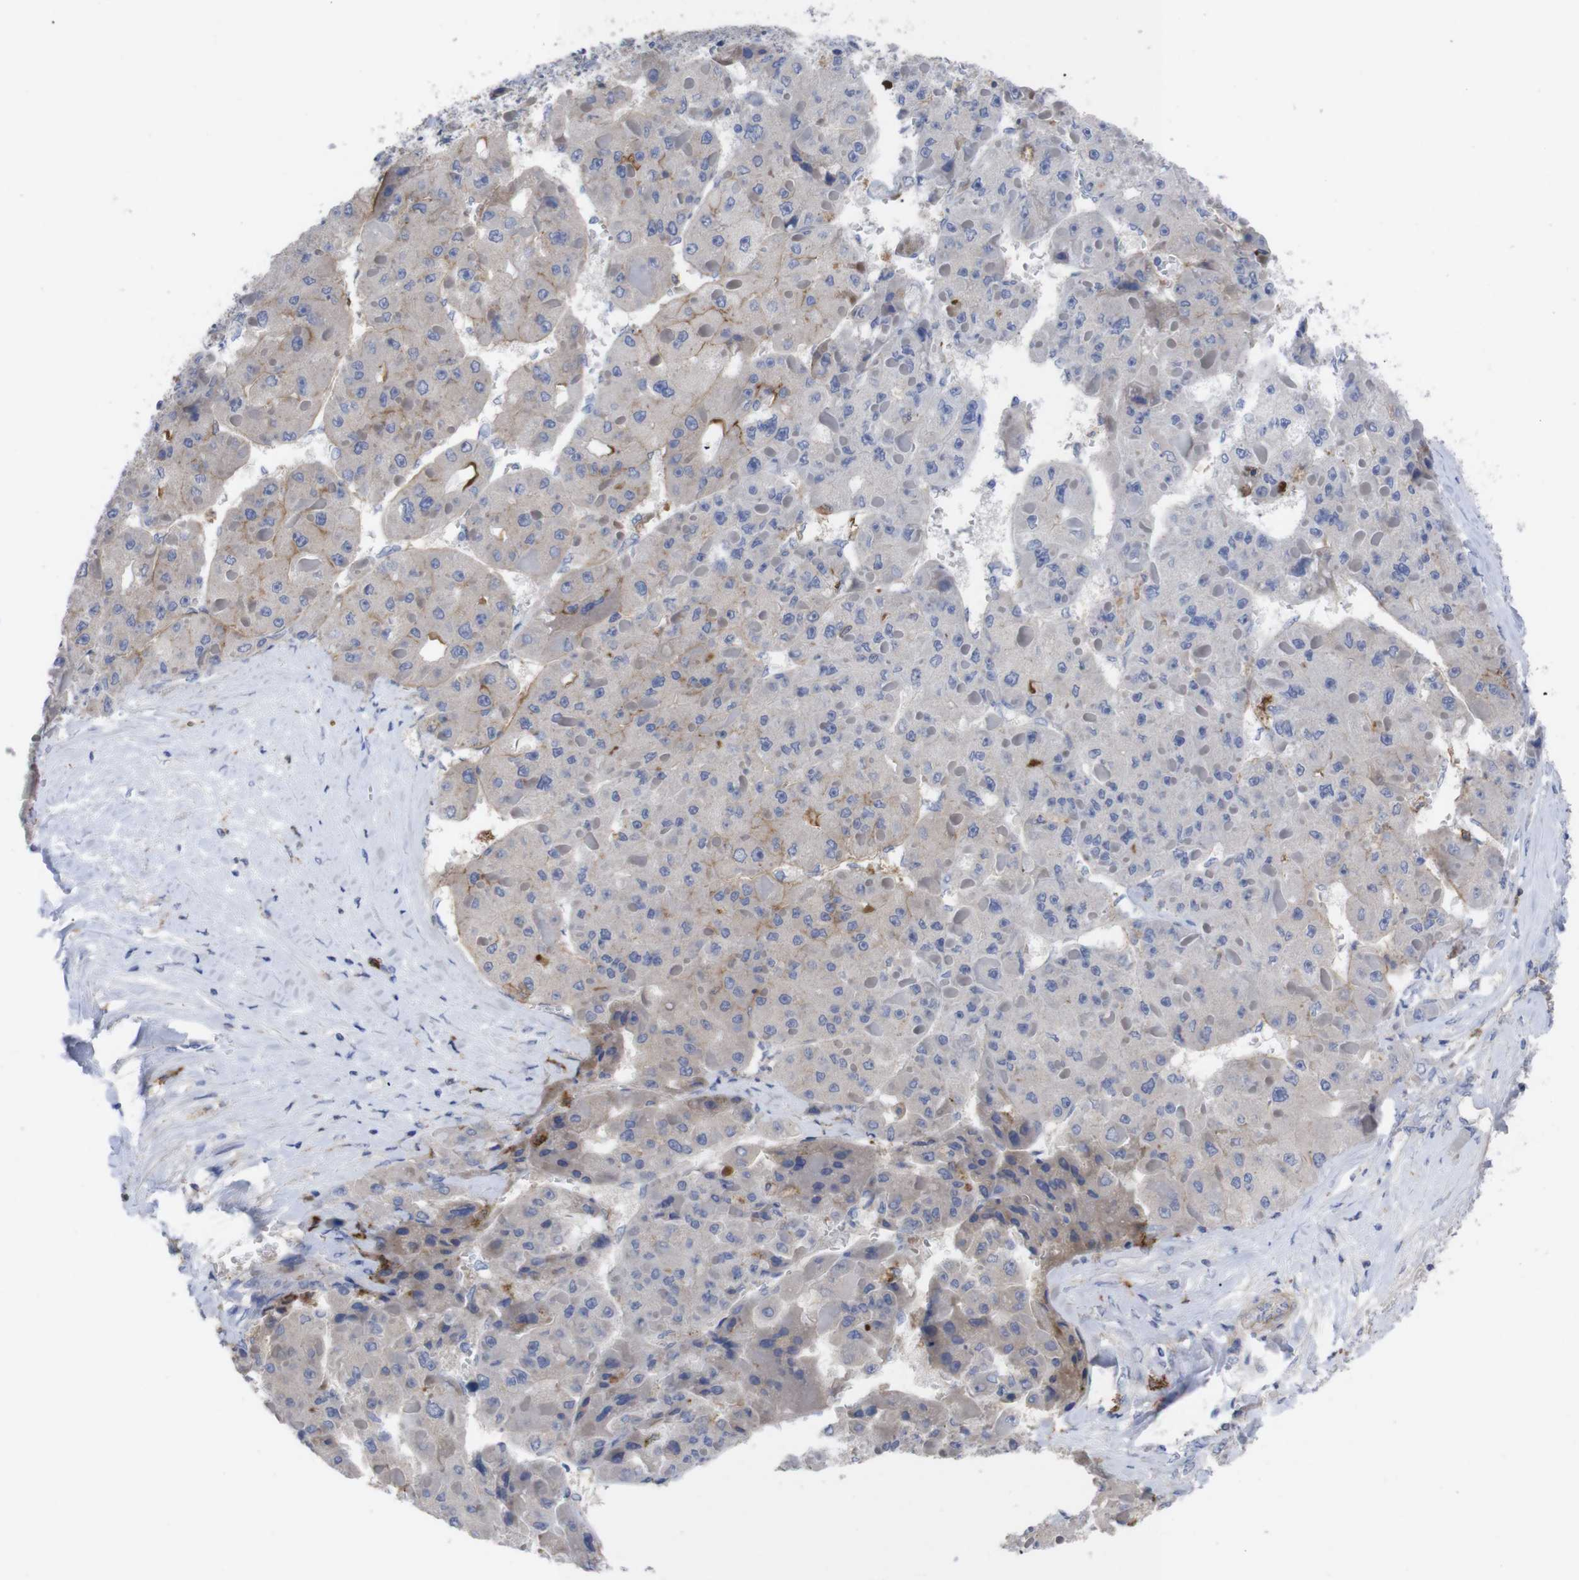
{"staining": {"intensity": "weak", "quantity": "<25%", "location": "cytoplasmic/membranous"}, "tissue": "liver cancer", "cell_type": "Tumor cells", "image_type": "cancer", "snomed": [{"axis": "morphology", "description": "Carcinoma, Hepatocellular, NOS"}, {"axis": "topography", "description": "Liver"}], "caption": "This is an IHC image of human liver cancer (hepatocellular carcinoma). There is no positivity in tumor cells.", "gene": "C5AR1", "patient": {"sex": "female", "age": 73}}